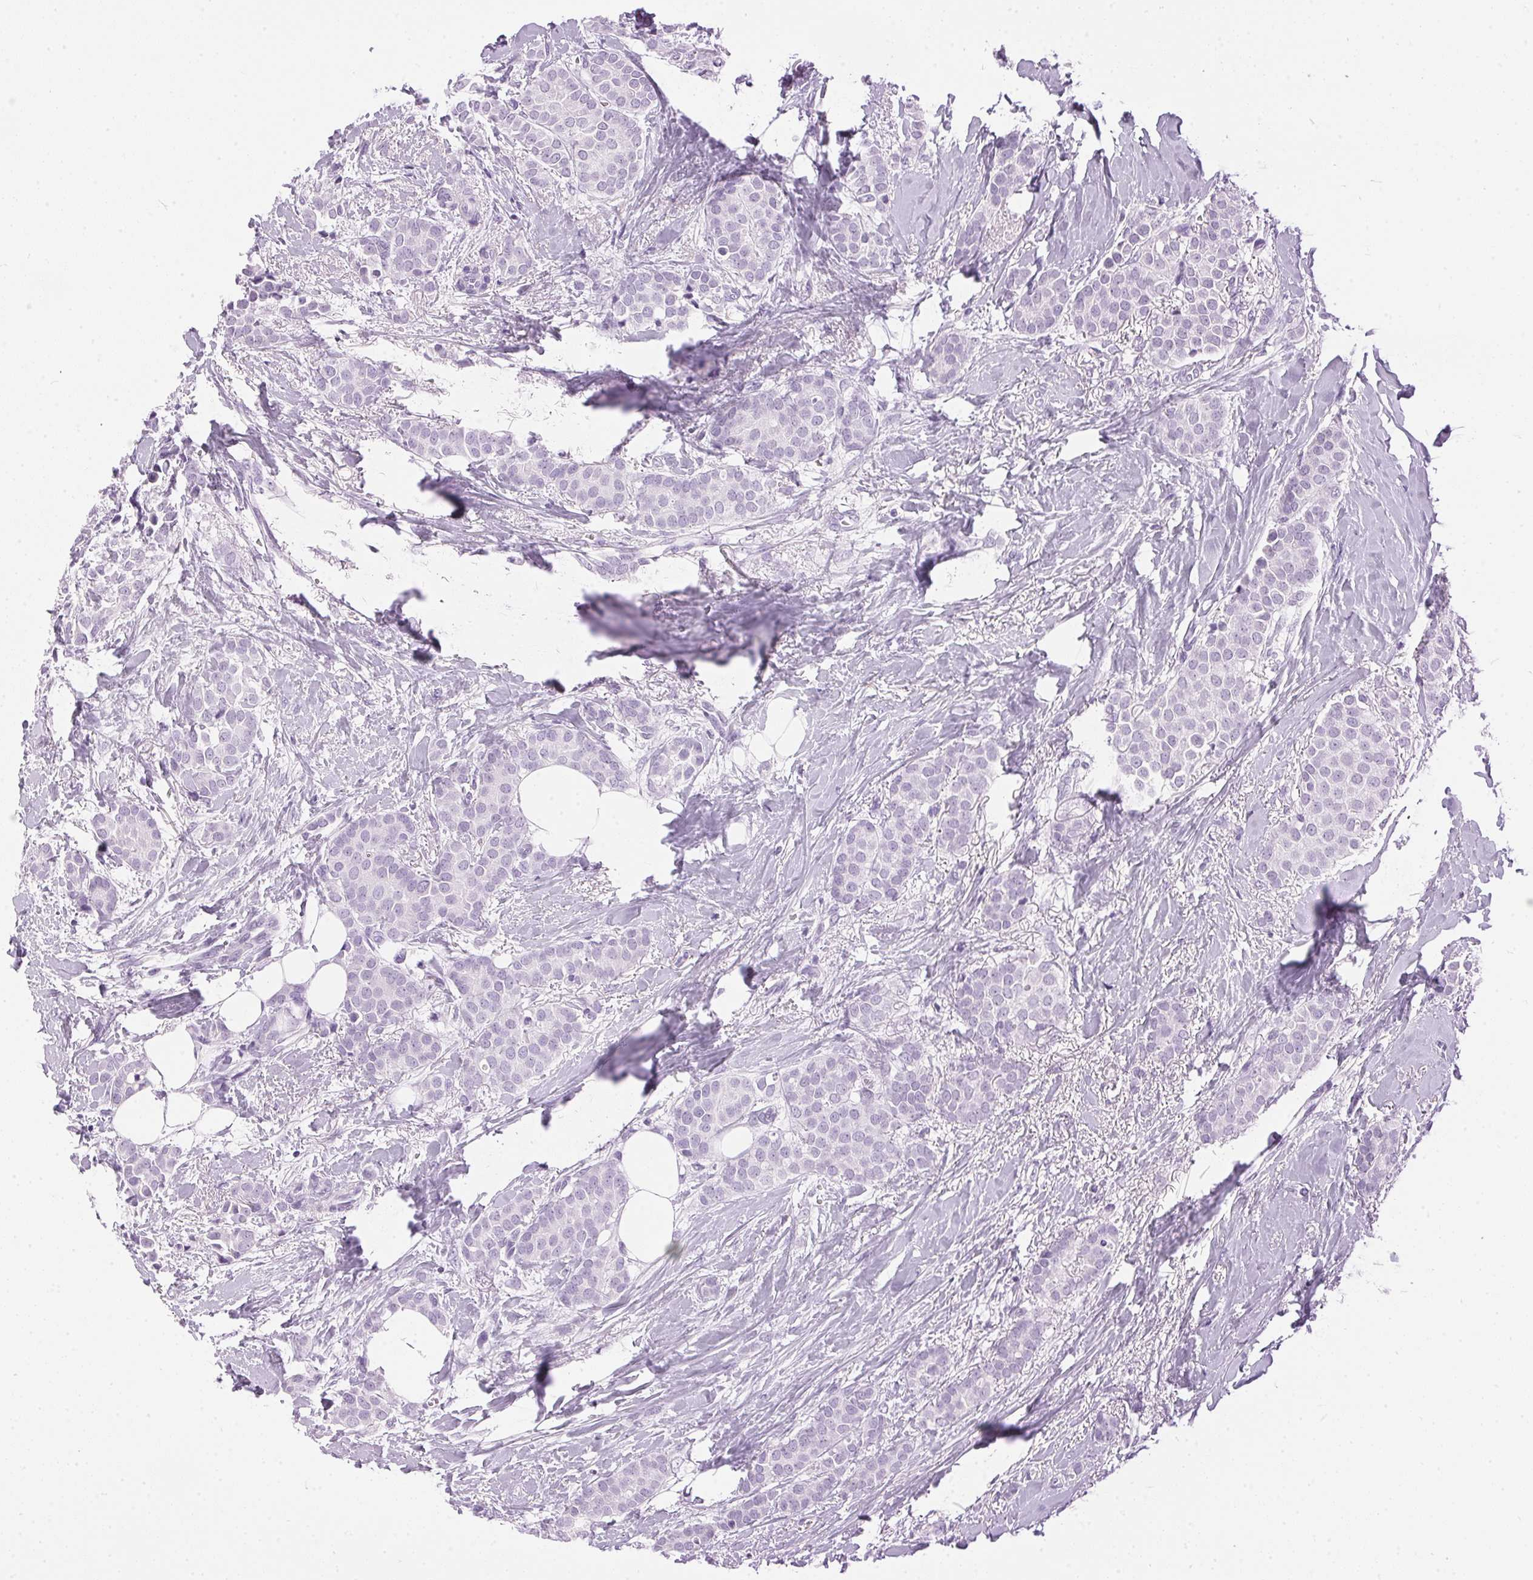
{"staining": {"intensity": "negative", "quantity": "none", "location": "none"}, "tissue": "breast cancer", "cell_type": "Tumor cells", "image_type": "cancer", "snomed": [{"axis": "morphology", "description": "Duct carcinoma"}, {"axis": "topography", "description": "Breast"}], "caption": "Breast intraductal carcinoma was stained to show a protein in brown. There is no significant positivity in tumor cells.", "gene": "SP7", "patient": {"sex": "female", "age": 79}}